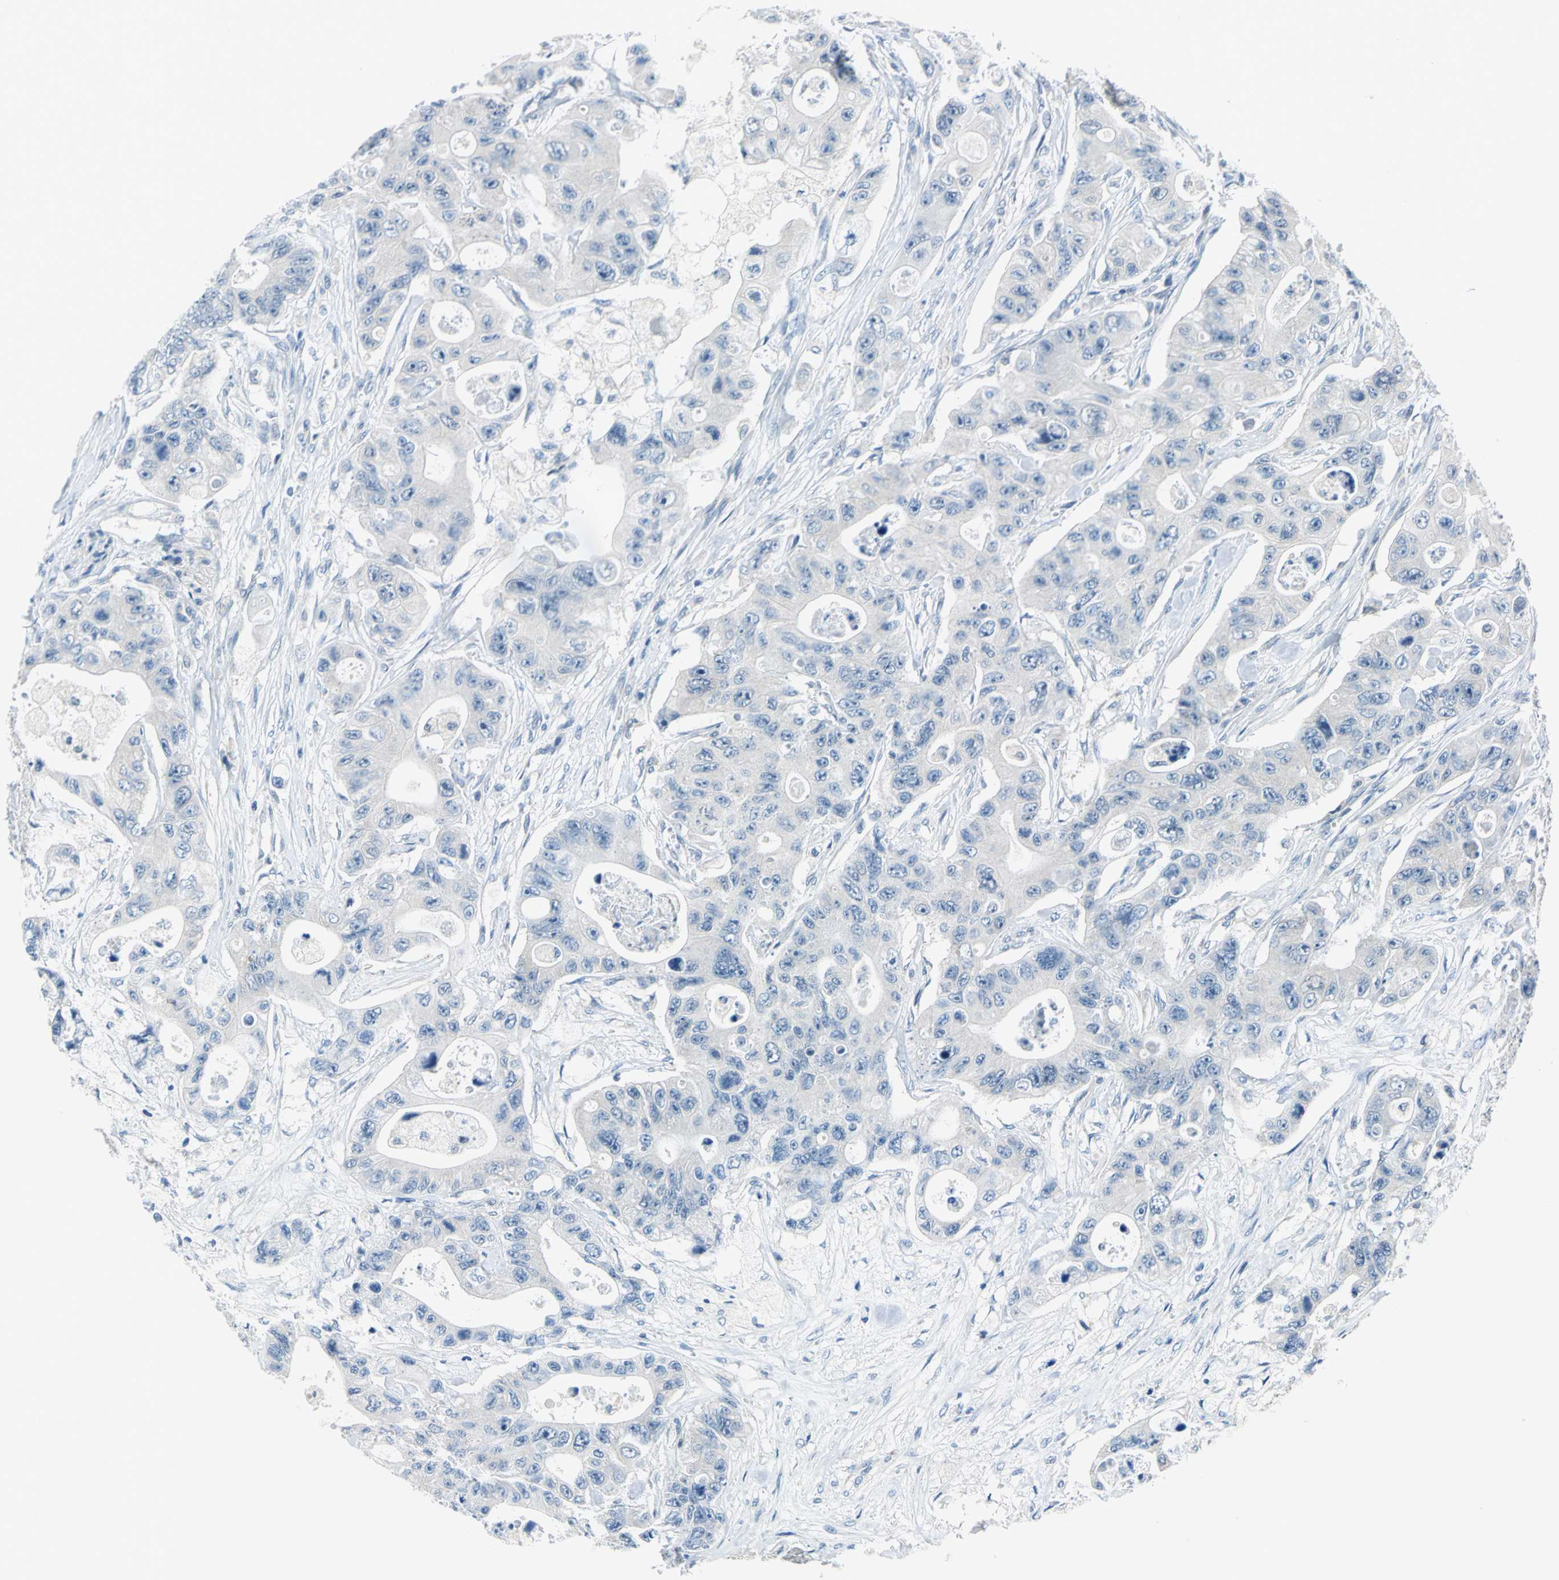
{"staining": {"intensity": "negative", "quantity": "none", "location": "none"}, "tissue": "colorectal cancer", "cell_type": "Tumor cells", "image_type": "cancer", "snomed": [{"axis": "morphology", "description": "Adenocarcinoma, NOS"}, {"axis": "topography", "description": "Colon"}], "caption": "Immunohistochemistry (IHC) histopathology image of neoplastic tissue: colorectal cancer stained with DAB exhibits no significant protein expression in tumor cells.", "gene": "PIN1", "patient": {"sex": "female", "age": 46}}